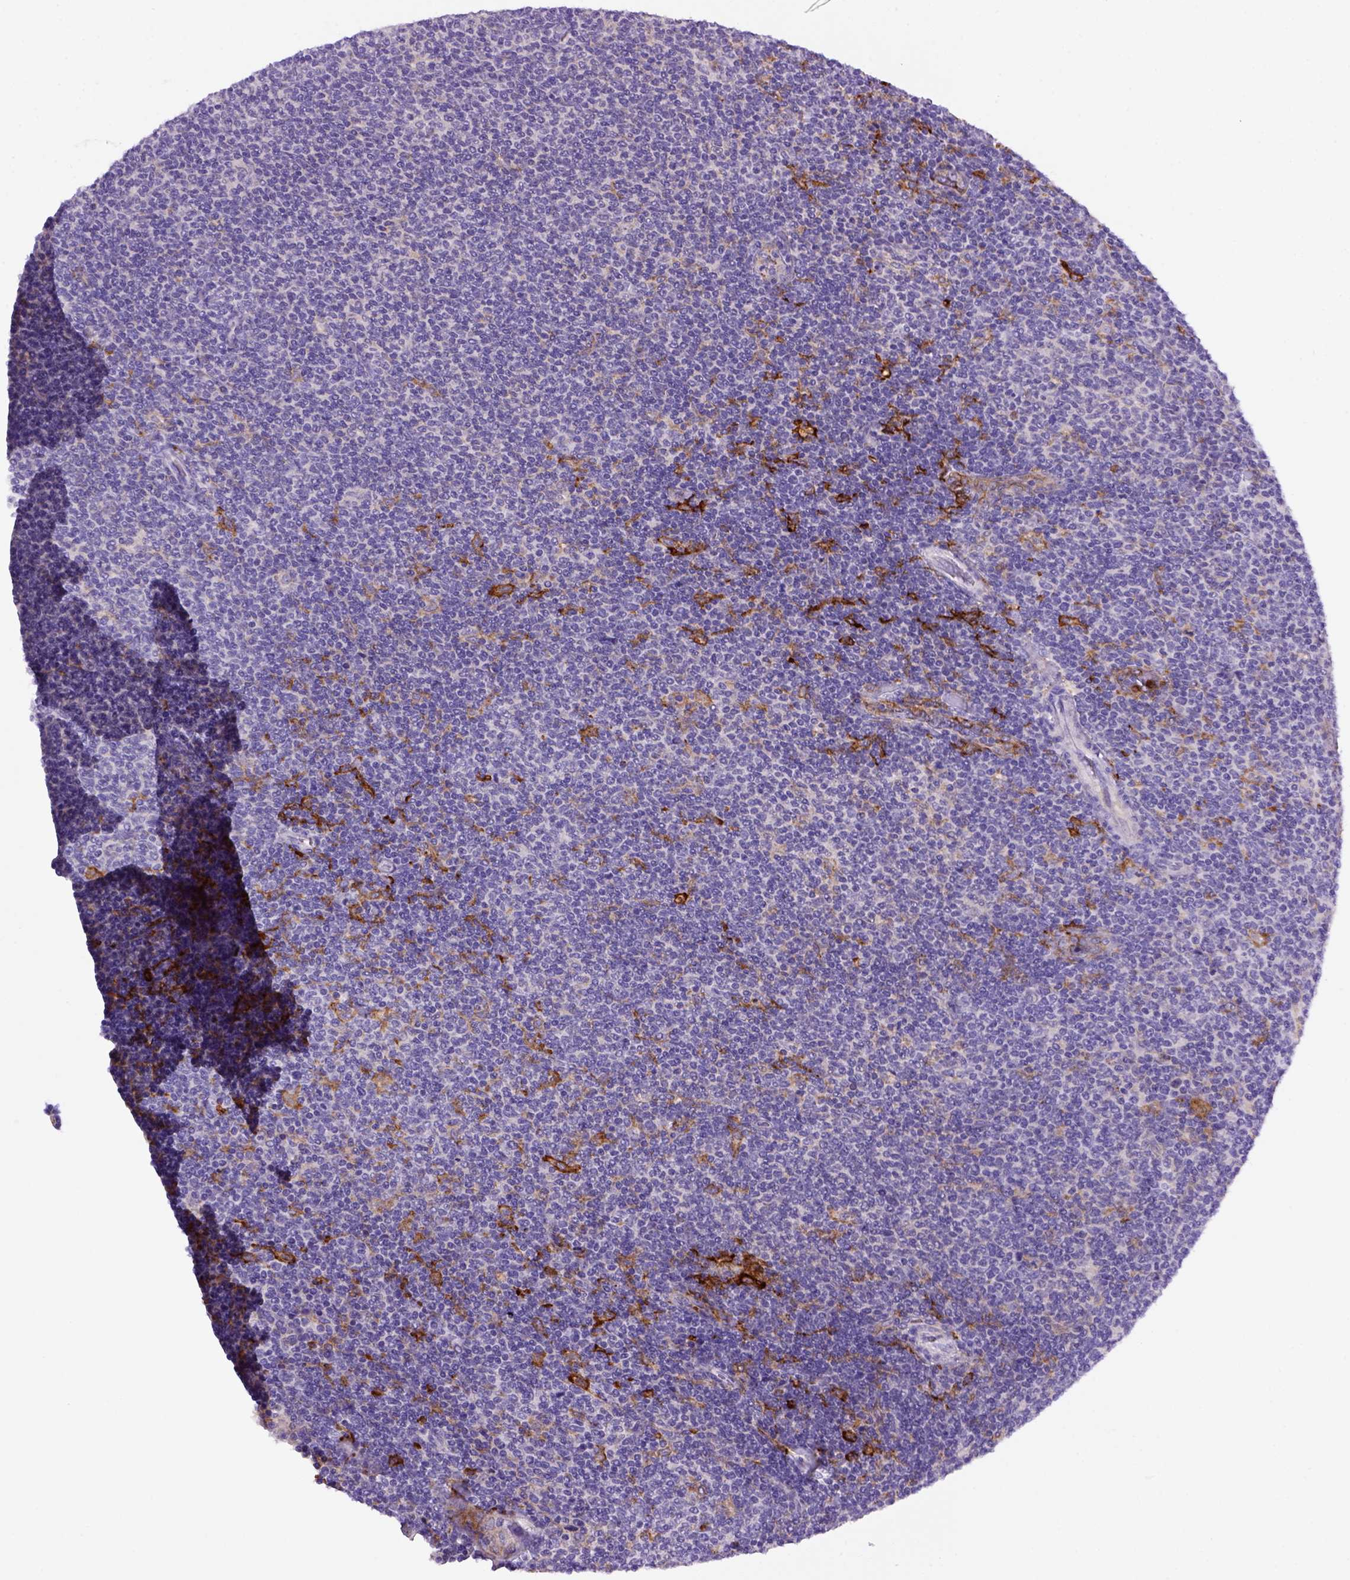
{"staining": {"intensity": "negative", "quantity": "none", "location": "none"}, "tissue": "lymphoma", "cell_type": "Tumor cells", "image_type": "cancer", "snomed": [{"axis": "morphology", "description": "Malignant lymphoma, non-Hodgkin's type, Low grade"}, {"axis": "topography", "description": "Lymph node"}], "caption": "The photomicrograph demonstrates no significant expression in tumor cells of lymphoma. (DAB immunohistochemistry (IHC), high magnification).", "gene": "CD14", "patient": {"sex": "male", "age": 52}}